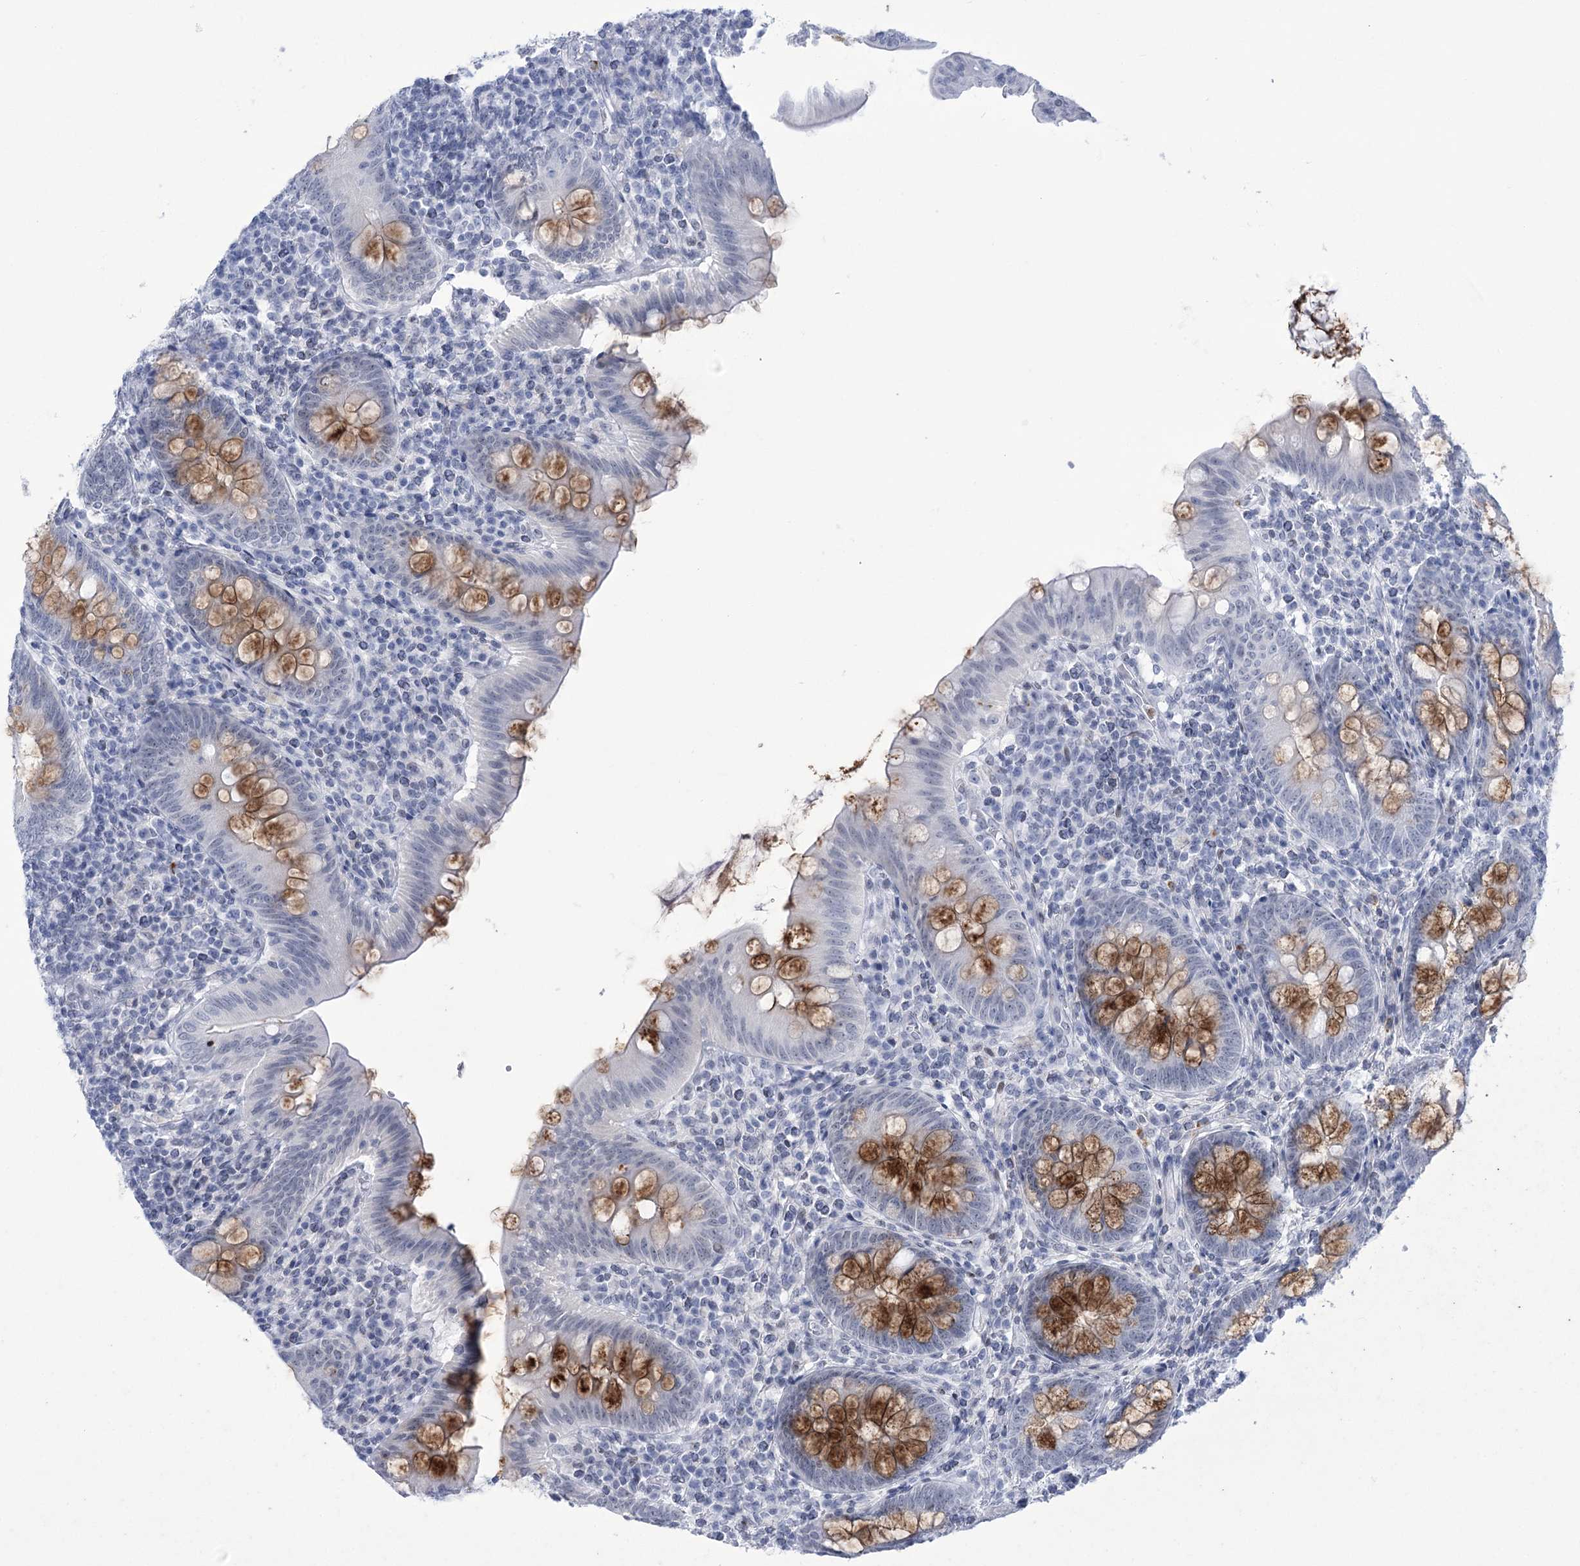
{"staining": {"intensity": "moderate", "quantity": "25%-75%", "location": "cytoplasmic/membranous"}, "tissue": "appendix", "cell_type": "Glandular cells", "image_type": "normal", "snomed": [{"axis": "morphology", "description": "Normal tissue, NOS"}, {"axis": "topography", "description": "Appendix"}], "caption": "Immunohistochemistry (DAB) staining of unremarkable human appendix displays moderate cytoplasmic/membranous protein expression in approximately 25%-75% of glandular cells.", "gene": "HORMAD1", "patient": {"sex": "male", "age": 14}}